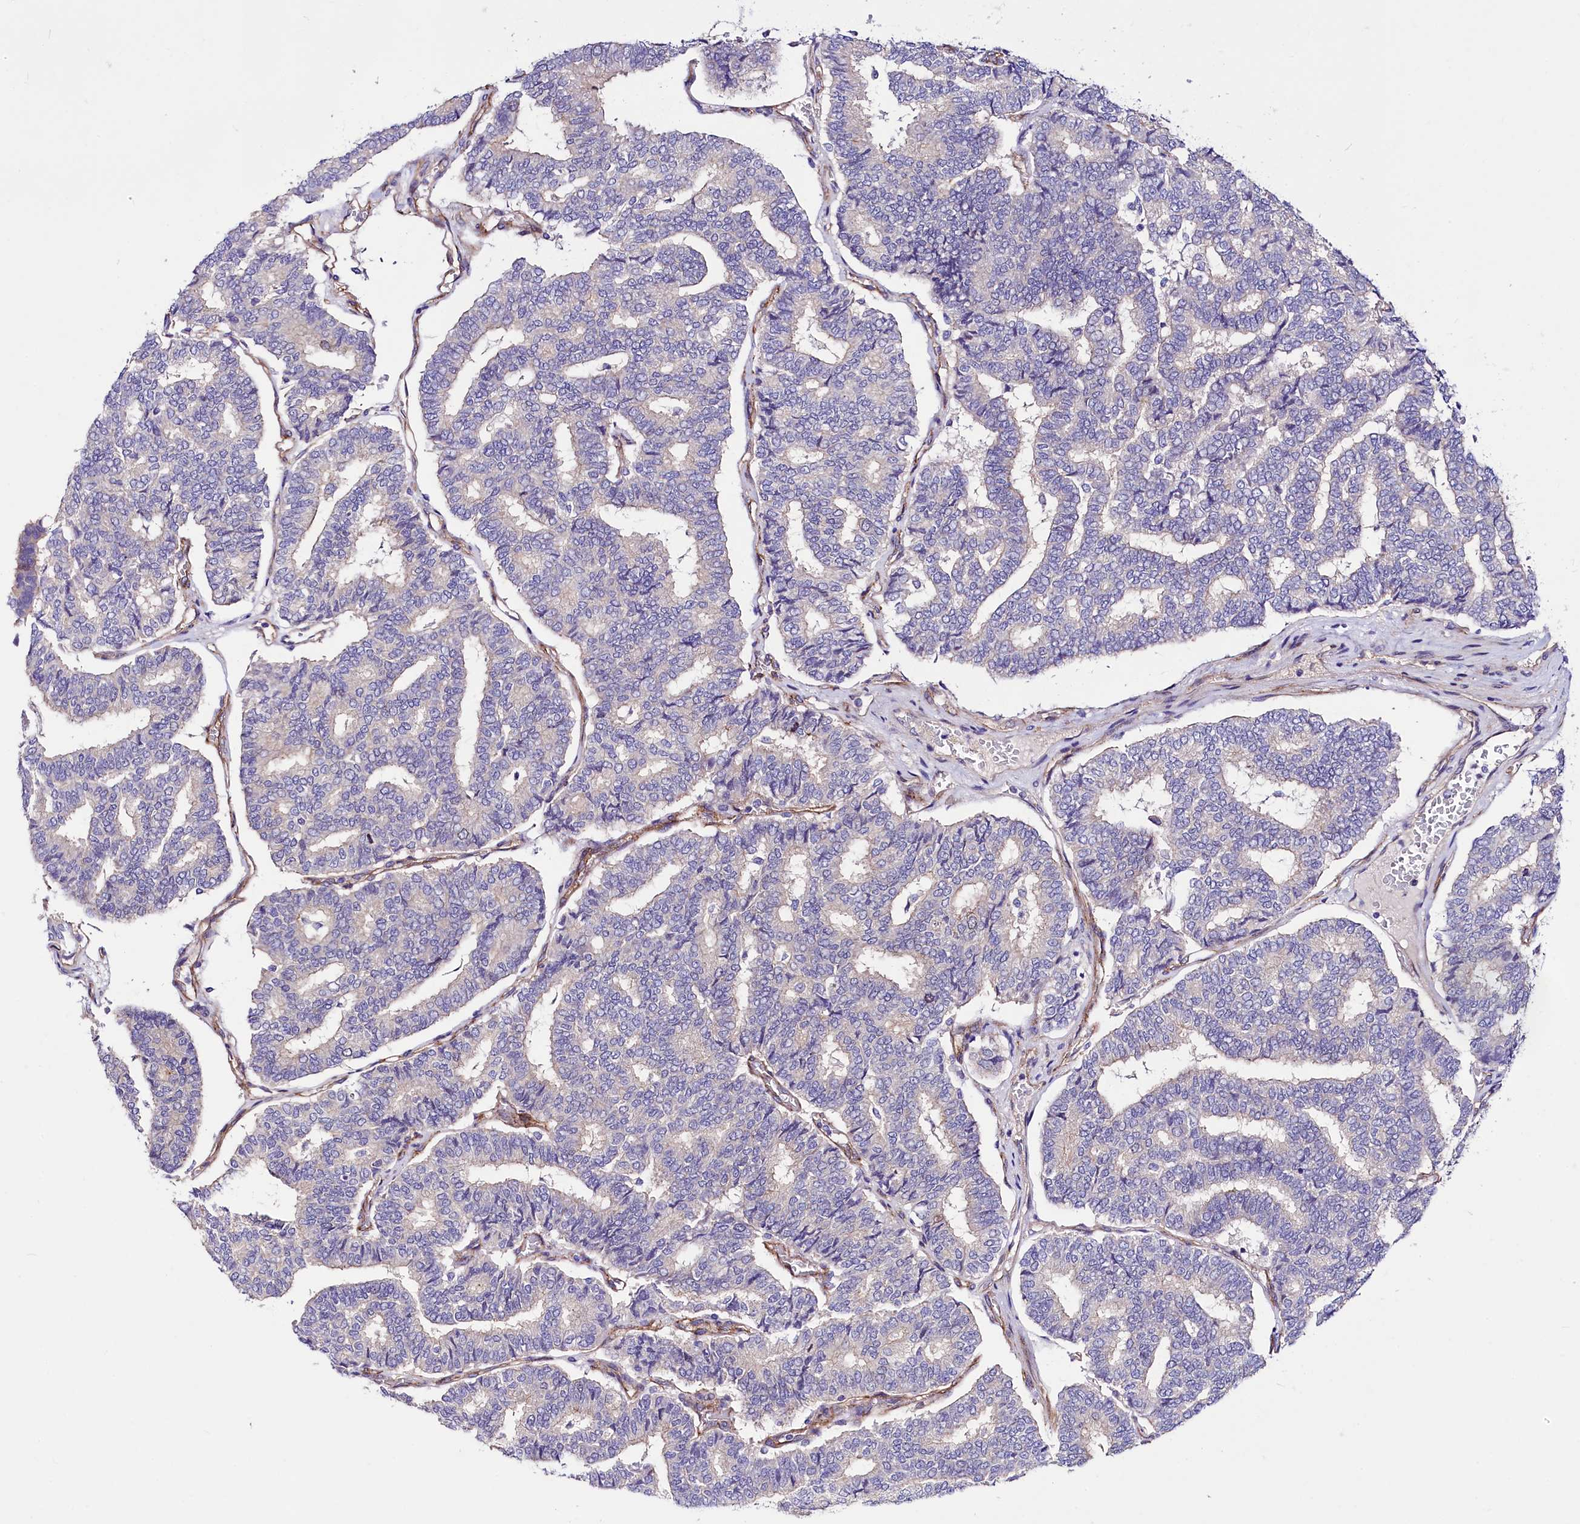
{"staining": {"intensity": "negative", "quantity": "none", "location": "none"}, "tissue": "thyroid cancer", "cell_type": "Tumor cells", "image_type": "cancer", "snomed": [{"axis": "morphology", "description": "Papillary adenocarcinoma, NOS"}, {"axis": "topography", "description": "Thyroid gland"}], "caption": "This is an immunohistochemistry (IHC) image of human thyroid cancer (papillary adenocarcinoma). There is no positivity in tumor cells.", "gene": "SLF1", "patient": {"sex": "female", "age": 35}}